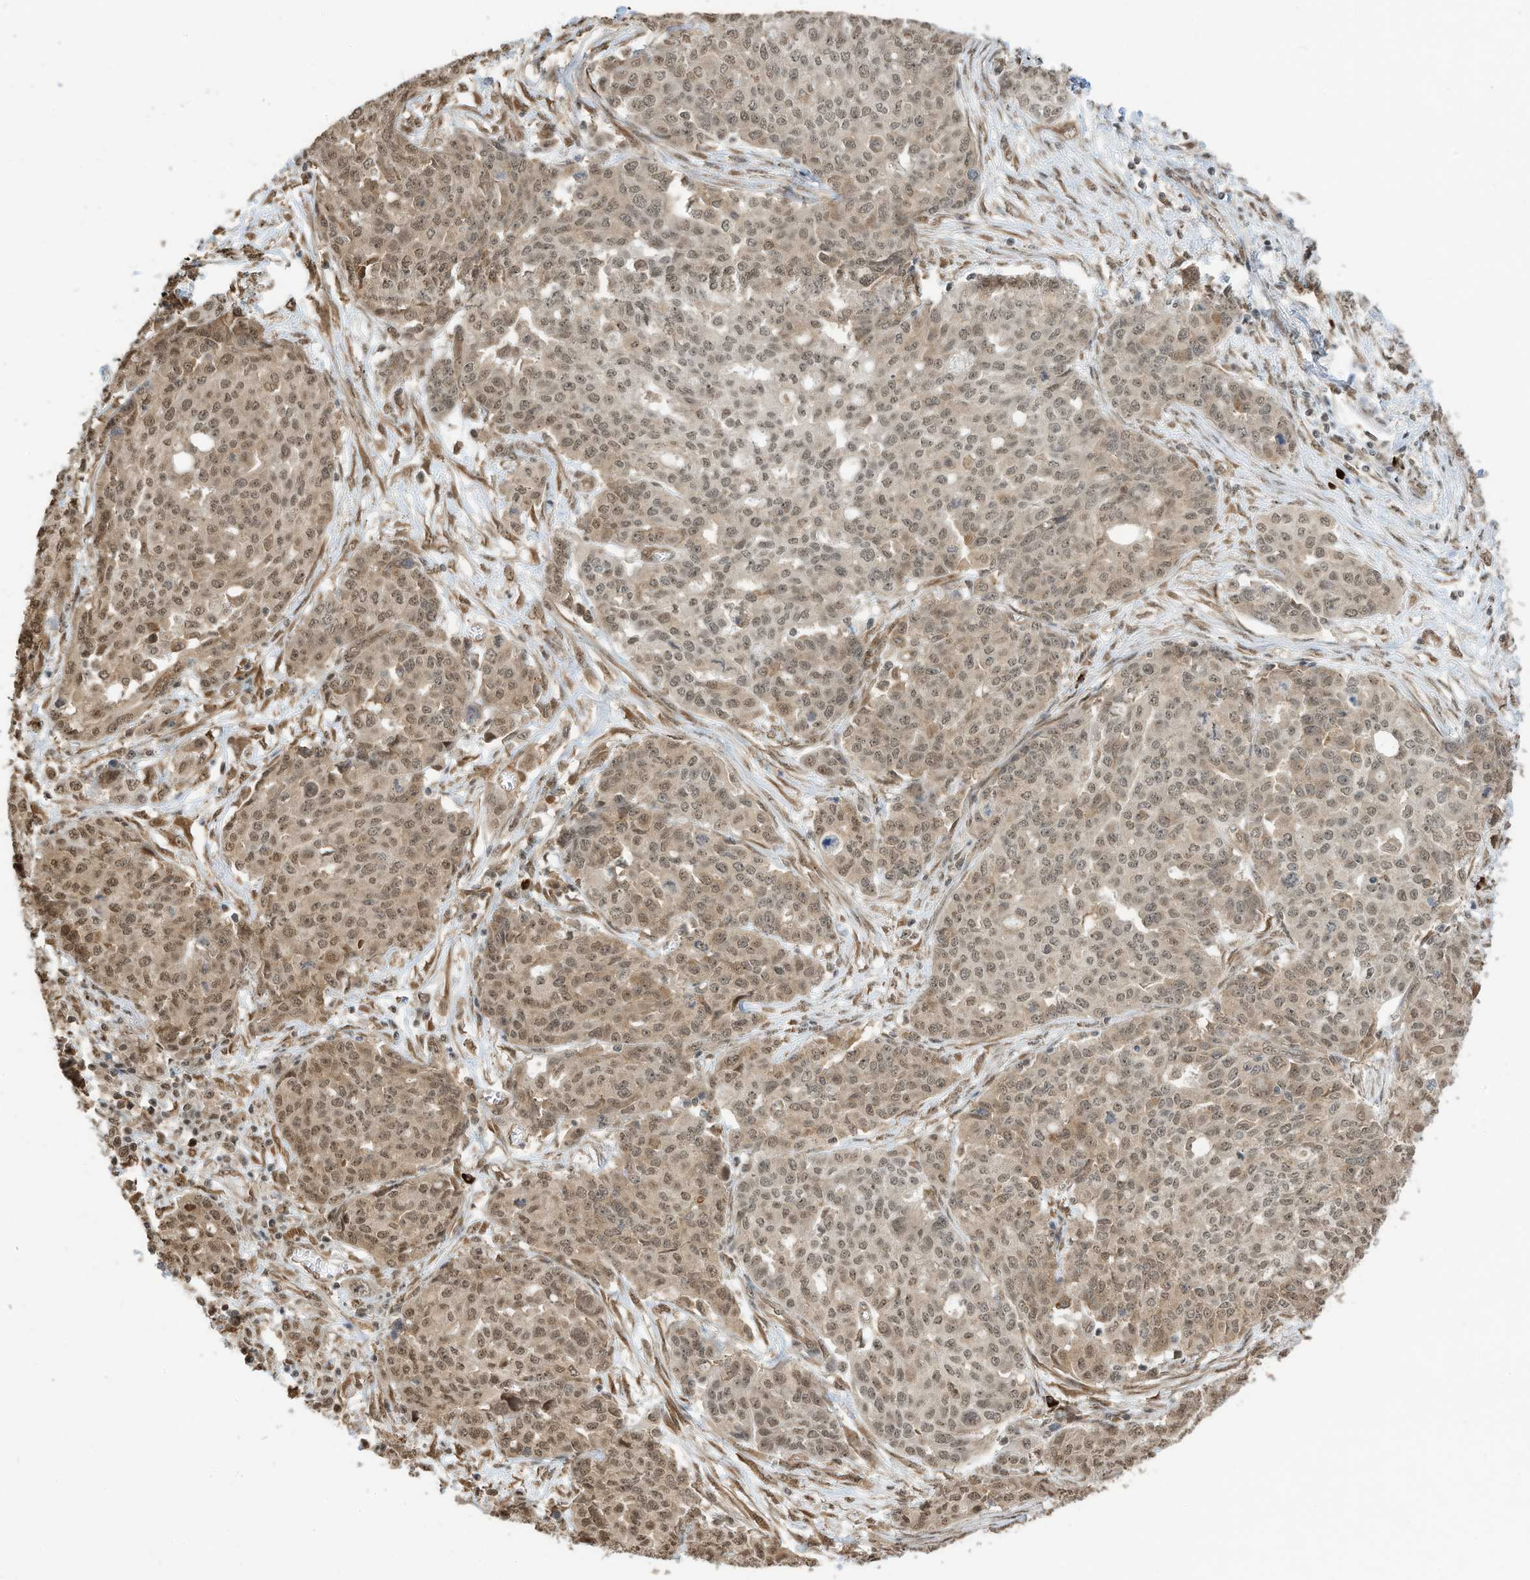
{"staining": {"intensity": "moderate", "quantity": ">75%", "location": "nuclear"}, "tissue": "ovarian cancer", "cell_type": "Tumor cells", "image_type": "cancer", "snomed": [{"axis": "morphology", "description": "Cystadenocarcinoma, serous, NOS"}, {"axis": "topography", "description": "Soft tissue"}, {"axis": "topography", "description": "Ovary"}], "caption": "Ovarian serous cystadenocarcinoma stained with immunohistochemistry (IHC) shows moderate nuclear expression in approximately >75% of tumor cells.", "gene": "ZNF195", "patient": {"sex": "female", "age": 57}}